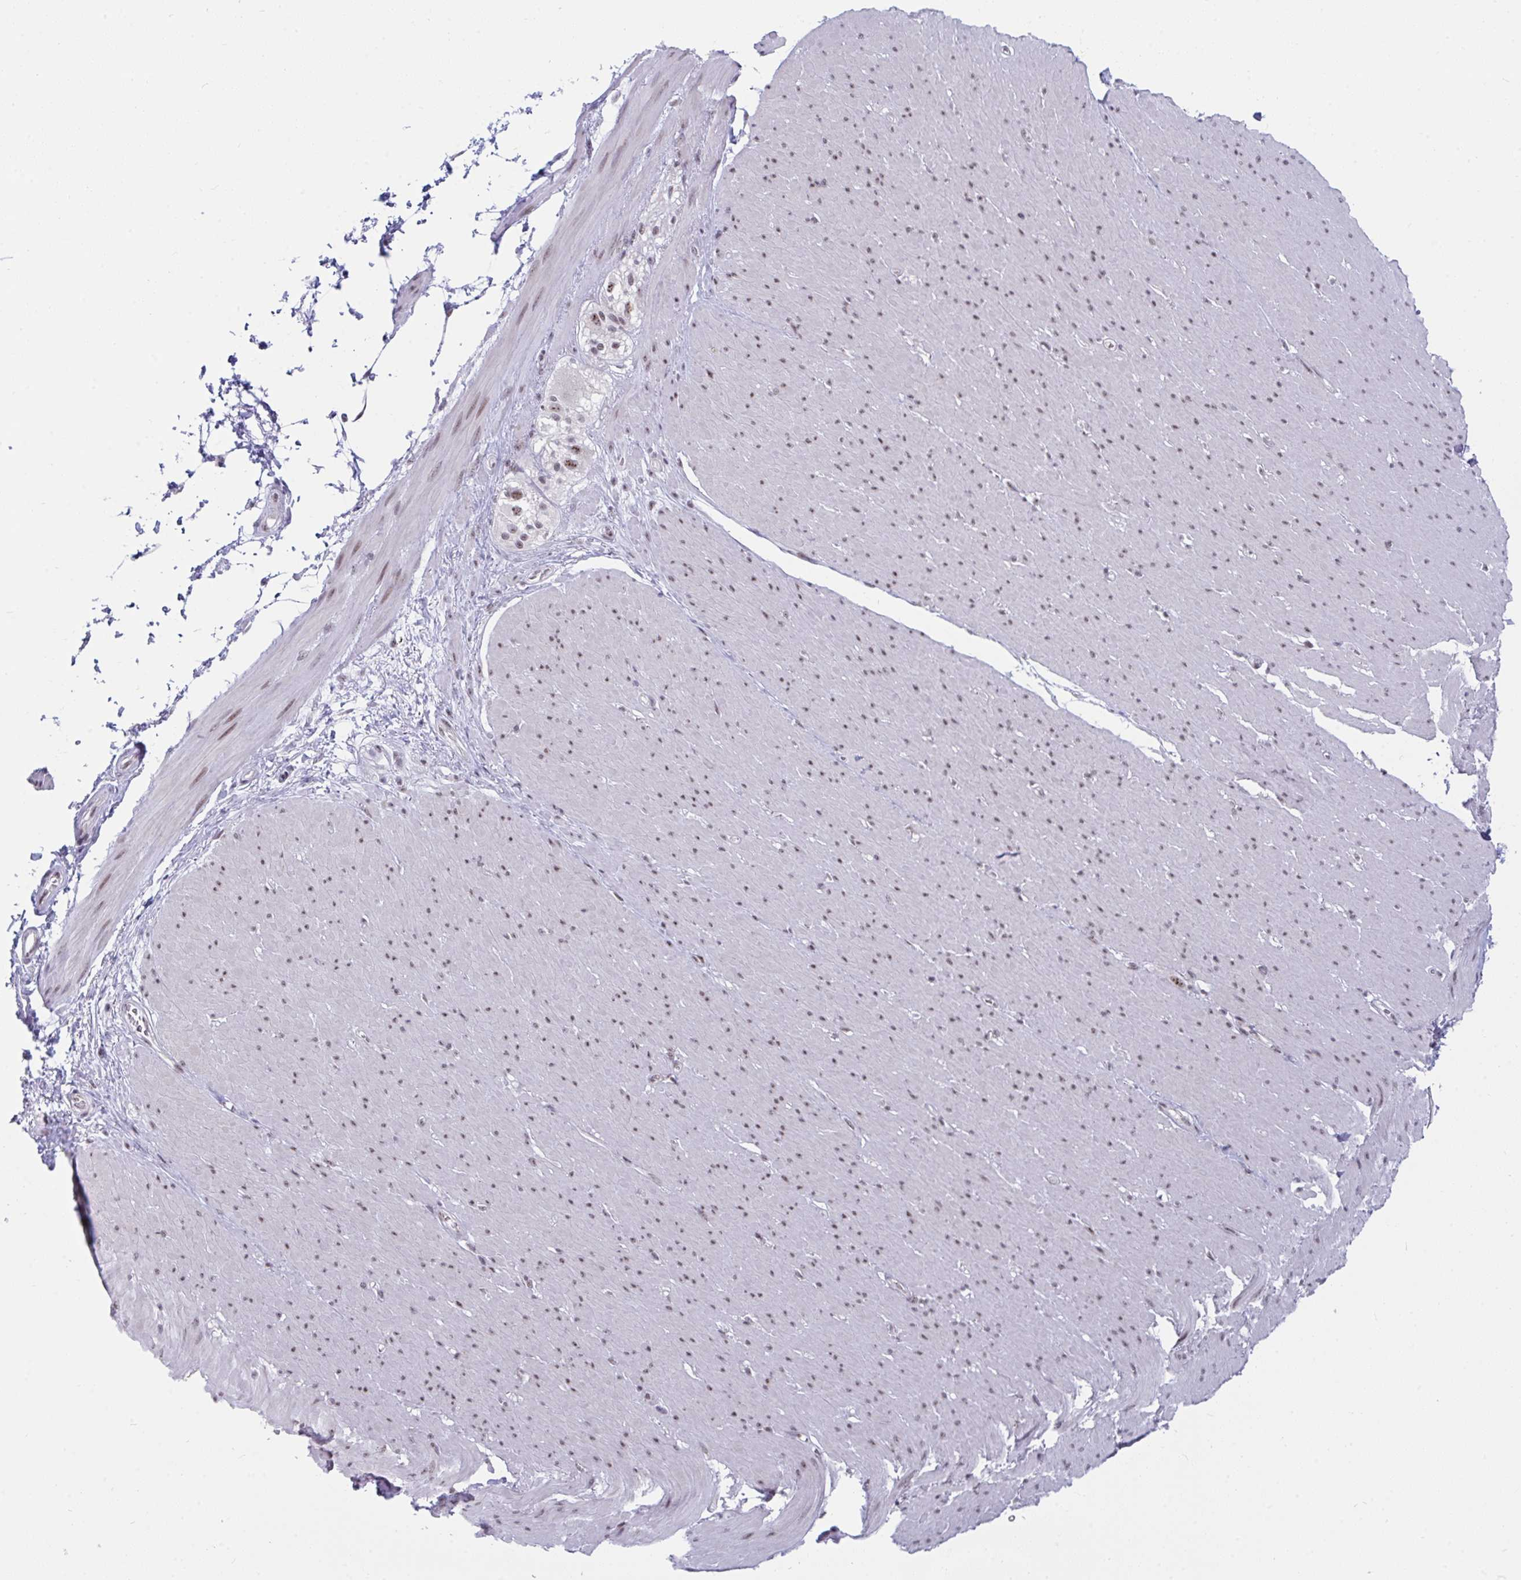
{"staining": {"intensity": "weak", "quantity": "25%-75%", "location": "nuclear"}, "tissue": "smooth muscle", "cell_type": "Smooth muscle cells", "image_type": "normal", "snomed": [{"axis": "morphology", "description": "Normal tissue, NOS"}, {"axis": "topography", "description": "Smooth muscle"}, {"axis": "topography", "description": "Rectum"}], "caption": "This histopathology image exhibits immunohistochemistry (IHC) staining of unremarkable human smooth muscle, with low weak nuclear positivity in approximately 25%-75% of smooth muscle cells.", "gene": "PRR14", "patient": {"sex": "male", "age": 53}}